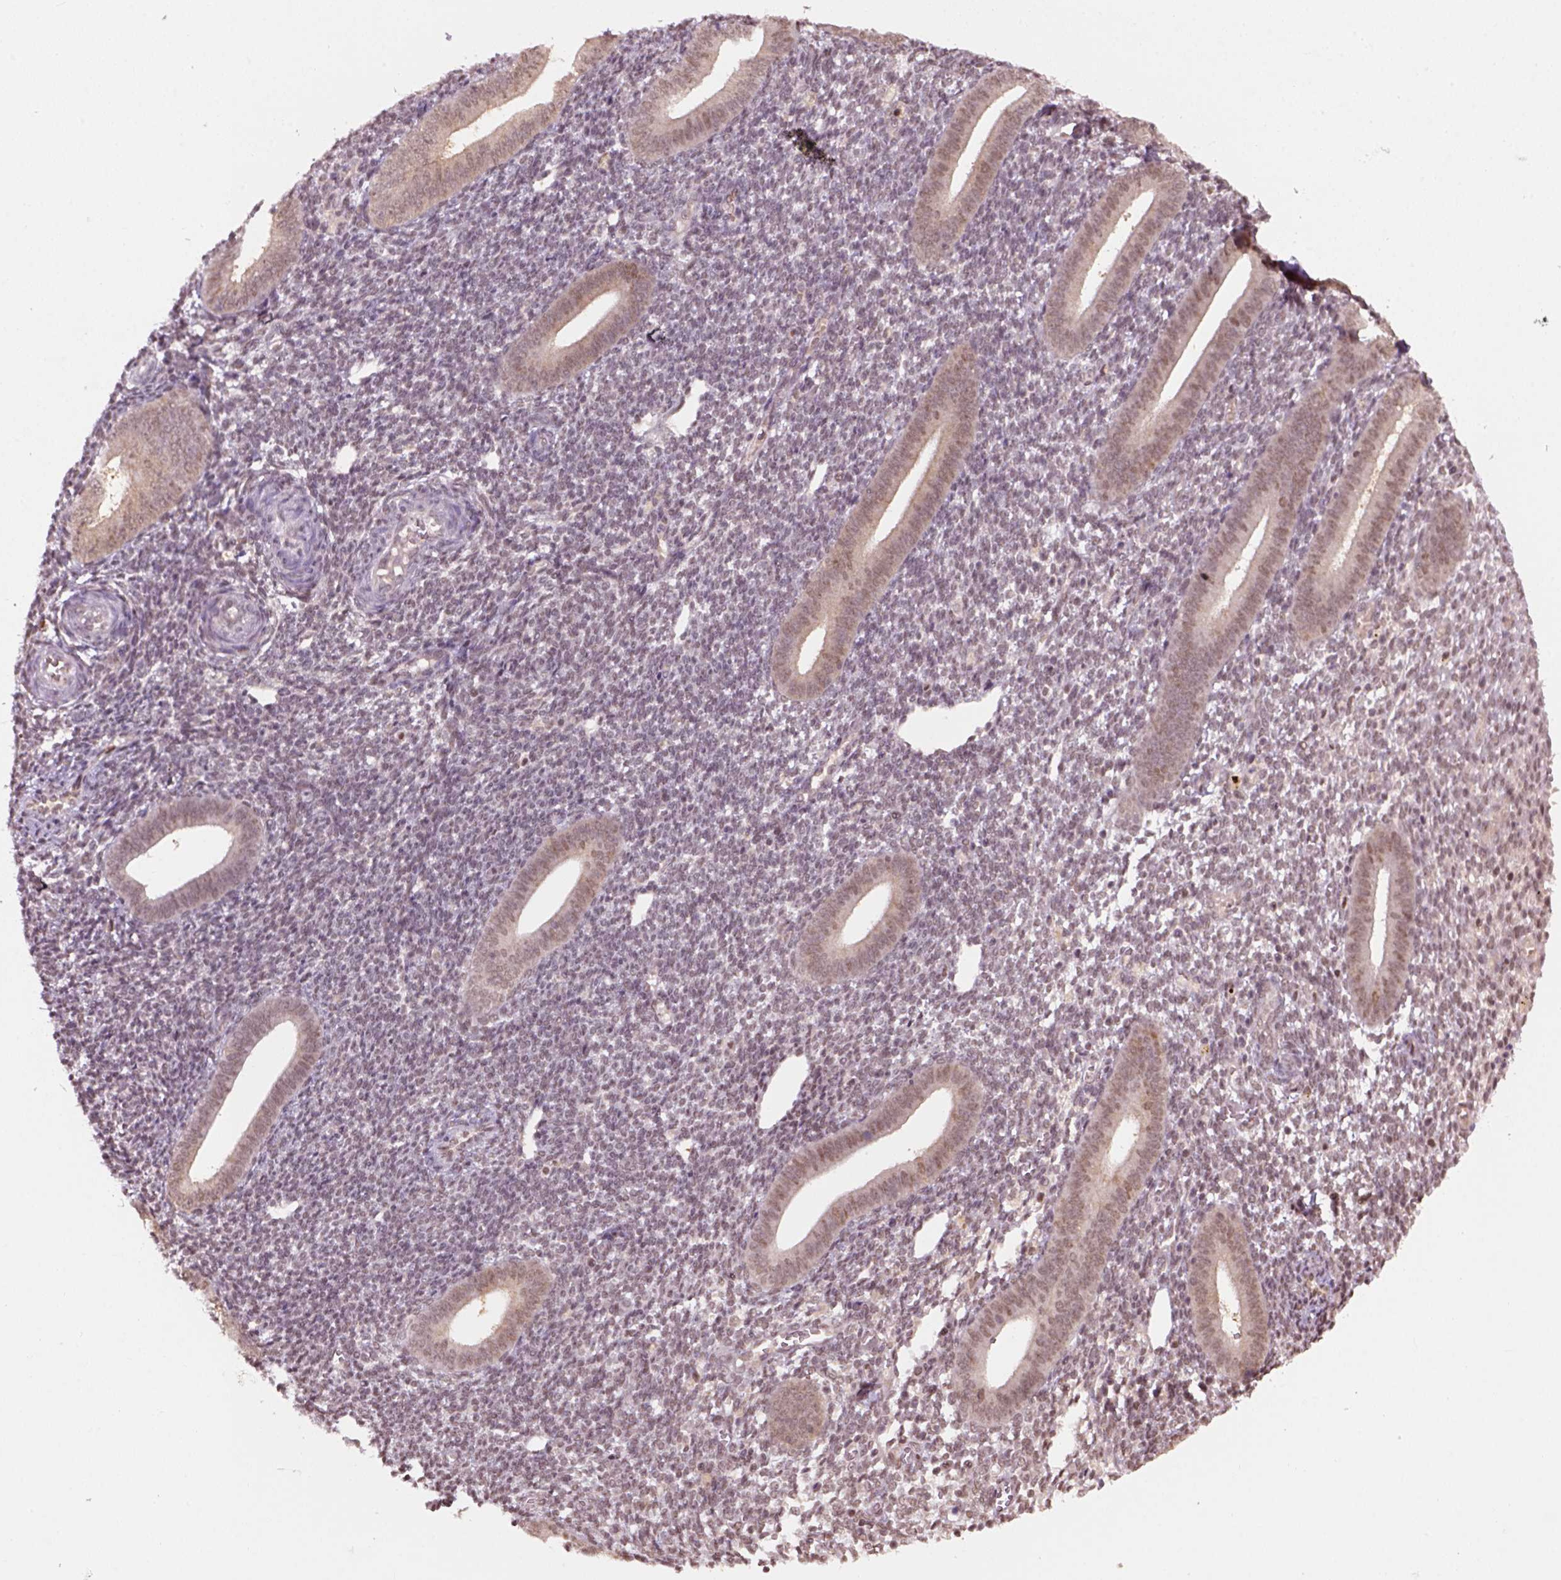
{"staining": {"intensity": "weak", "quantity": "25%-75%", "location": "nuclear"}, "tissue": "endometrium", "cell_type": "Cells in endometrial stroma", "image_type": "normal", "snomed": [{"axis": "morphology", "description": "Normal tissue, NOS"}, {"axis": "topography", "description": "Endometrium"}], "caption": "Cells in endometrial stroma demonstrate low levels of weak nuclear expression in approximately 25%-75% of cells in normal endometrium.", "gene": "GOT1", "patient": {"sex": "female", "age": 25}}